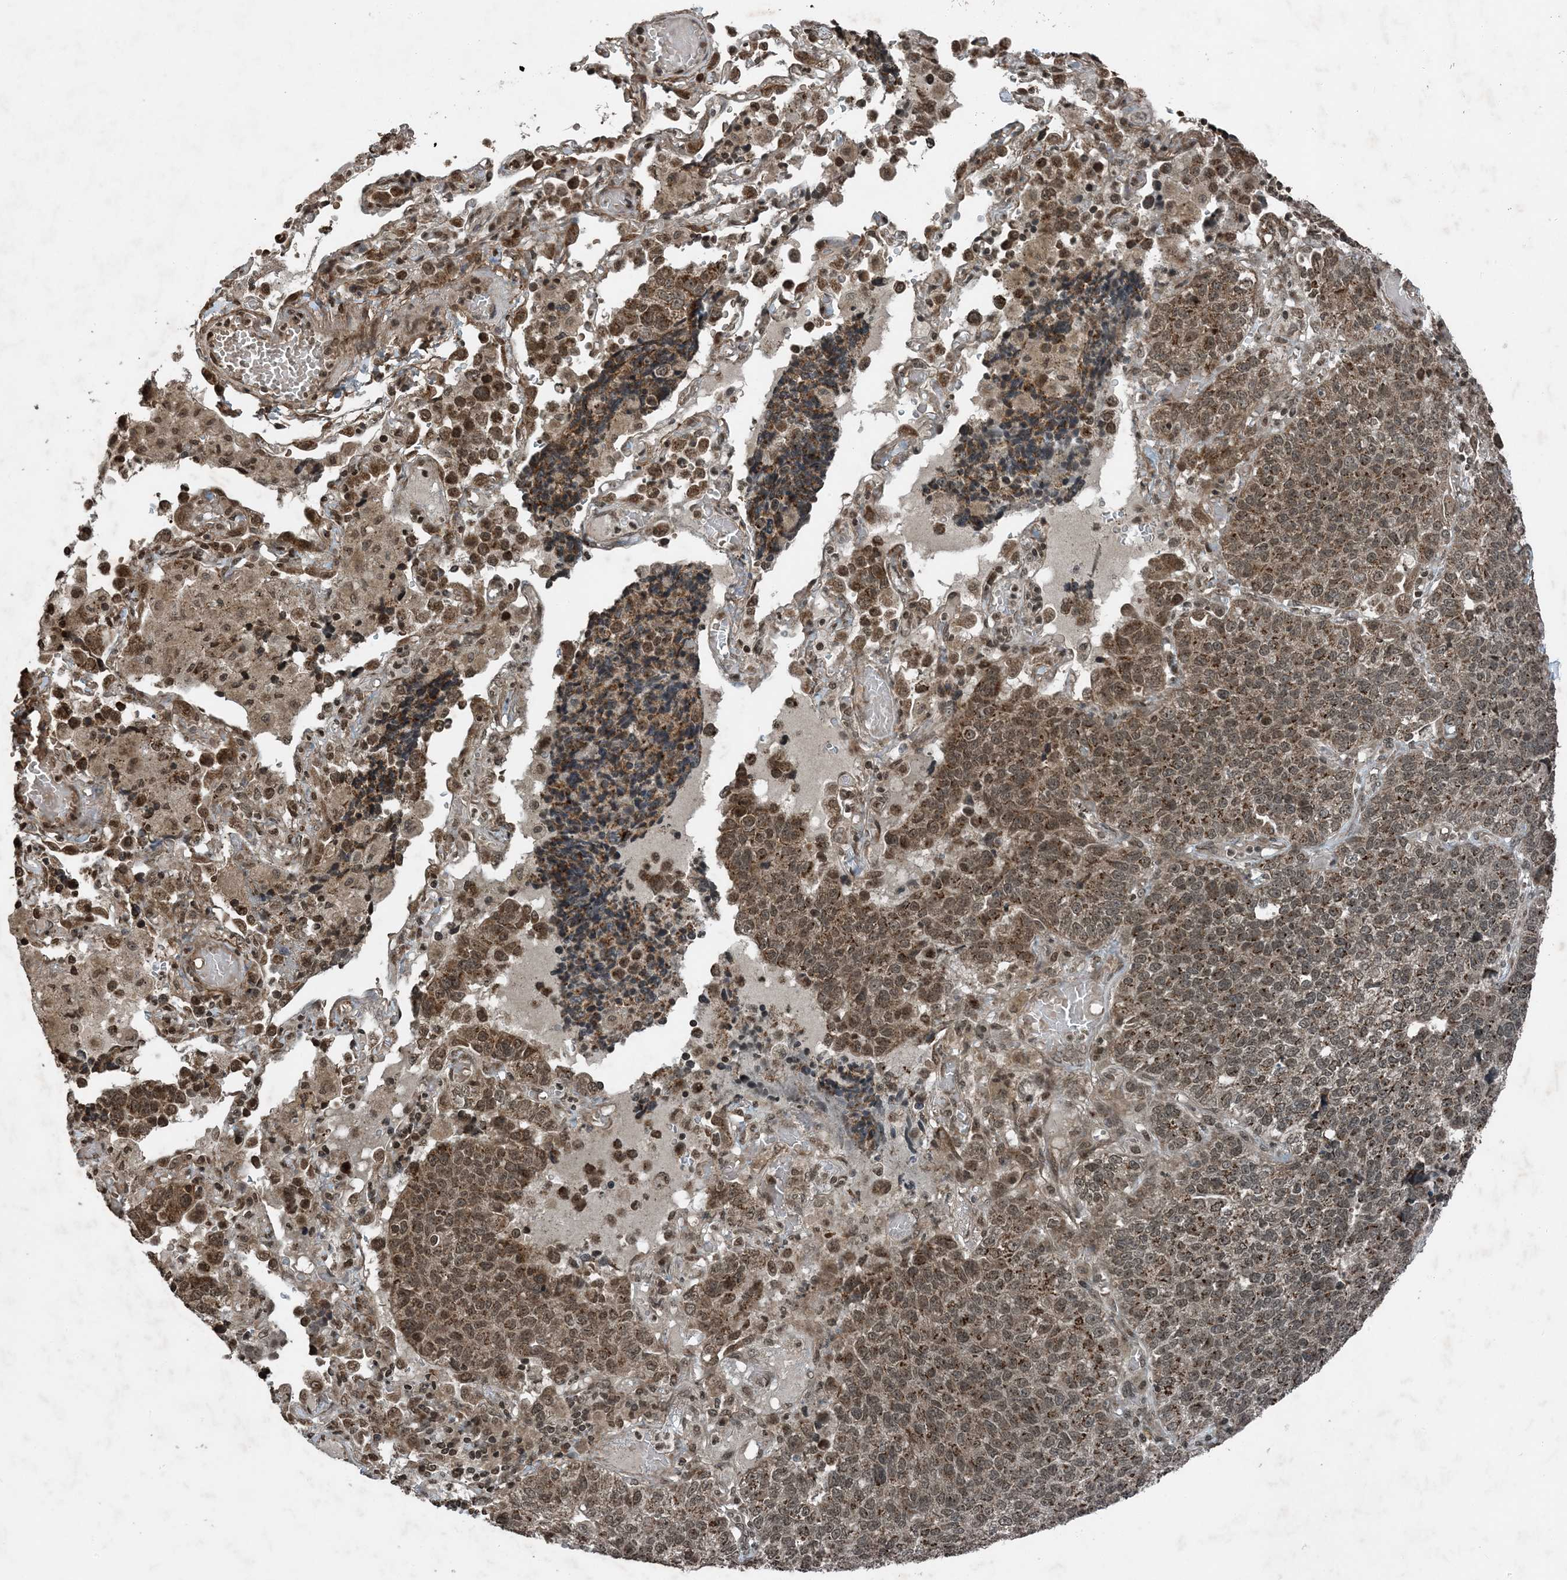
{"staining": {"intensity": "moderate", "quantity": ">75%", "location": "cytoplasmic/membranous,nuclear"}, "tissue": "lung cancer", "cell_type": "Tumor cells", "image_type": "cancer", "snomed": [{"axis": "morphology", "description": "Adenocarcinoma, NOS"}, {"axis": "topography", "description": "Lung"}], "caption": "Lung cancer (adenocarcinoma) was stained to show a protein in brown. There is medium levels of moderate cytoplasmic/membranous and nuclear positivity in approximately >75% of tumor cells. (IHC, brightfield microscopy, high magnification).", "gene": "ZFAND2B", "patient": {"sex": "male", "age": 49}}